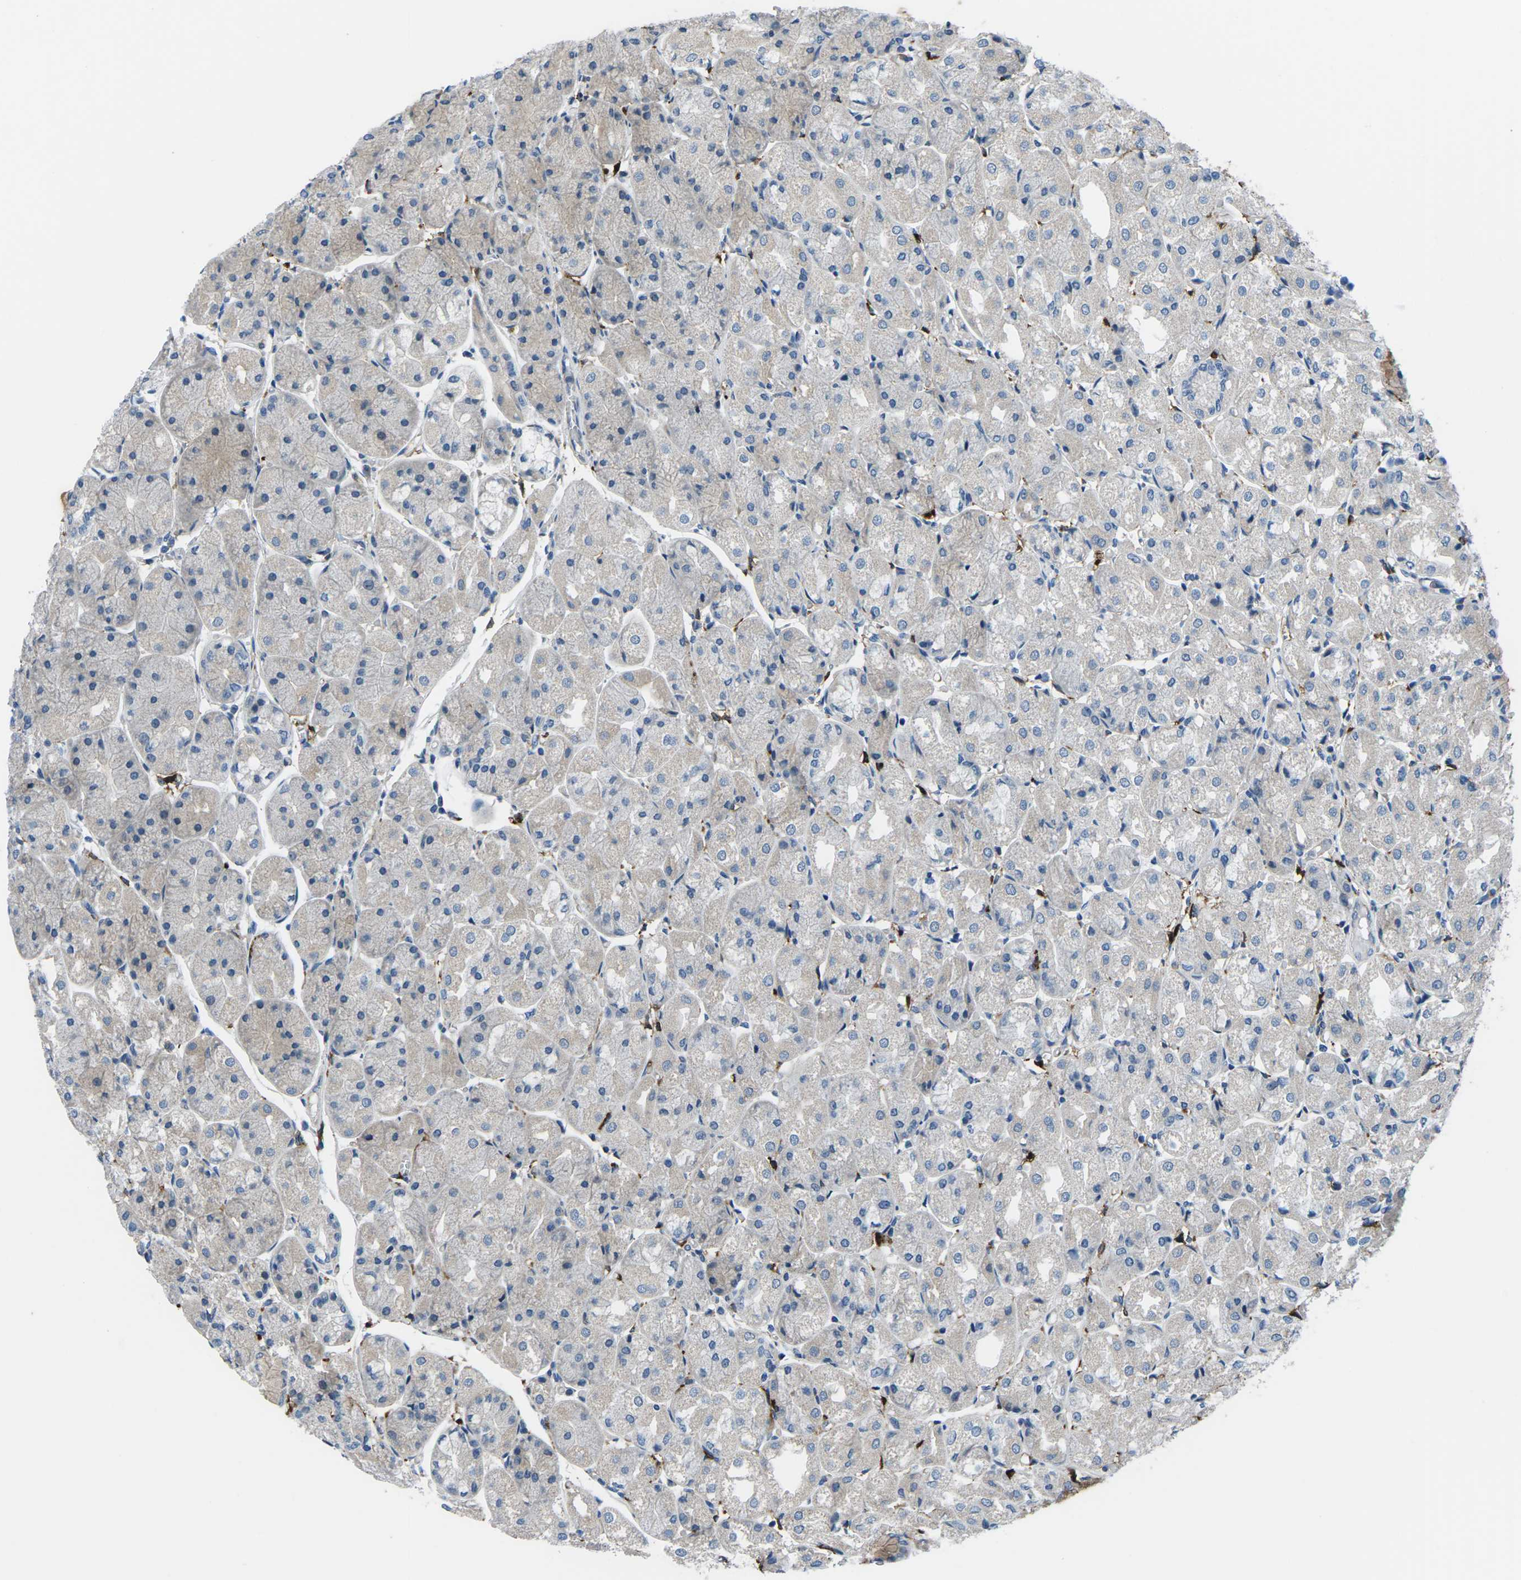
{"staining": {"intensity": "moderate", "quantity": ">75%", "location": "cytoplasmic/membranous"}, "tissue": "stomach", "cell_type": "Glandular cells", "image_type": "normal", "snomed": [{"axis": "morphology", "description": "Normal tissue, NOS"}, {"axis": "topography", "description": "Stomach, upper"}], "caption": "A brown stain highlights moderate cytoplasmic/membranous positivity of a protein in glandular cells of benign stomach.", "gene": "PTPN1", "patient": {"sex": "male", "age": 72}}